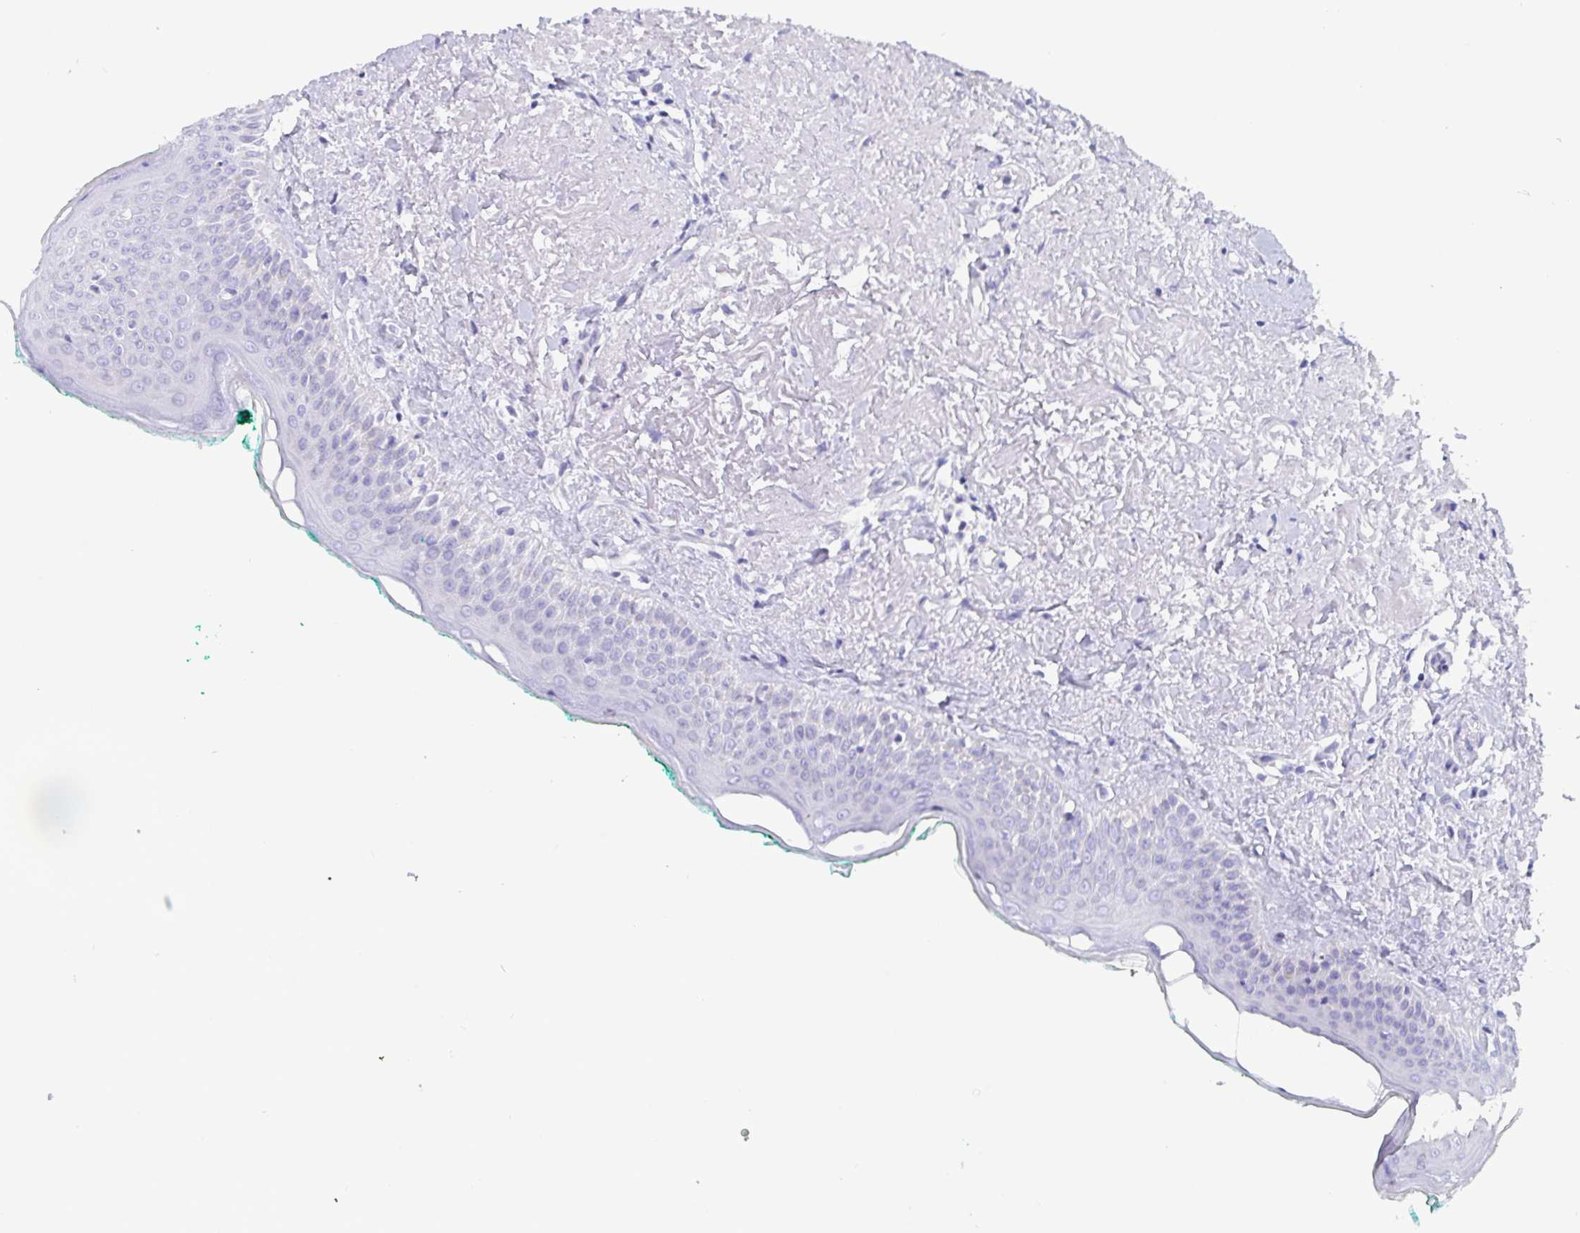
{"staining": {"intensity": "negative", "quantity": "none", "location": "none"}, "tissue": "oral mucosa", "cell_type": "Squamous epithelial cells", "image_type": "normal", "snomed": [{"axis": "morphology", "description": "Normal tissue, NOS"}, {"axis": "topography", "description": "Oral tissue"}], "caption": "This is a micrograph of immunohistochemistry (IHC) staining of unremarkable oral mucosa, which shows no expression in squamous epithelial cells.", "gene": "SCGN", "patient": {"sex": "female", "age": 70}}